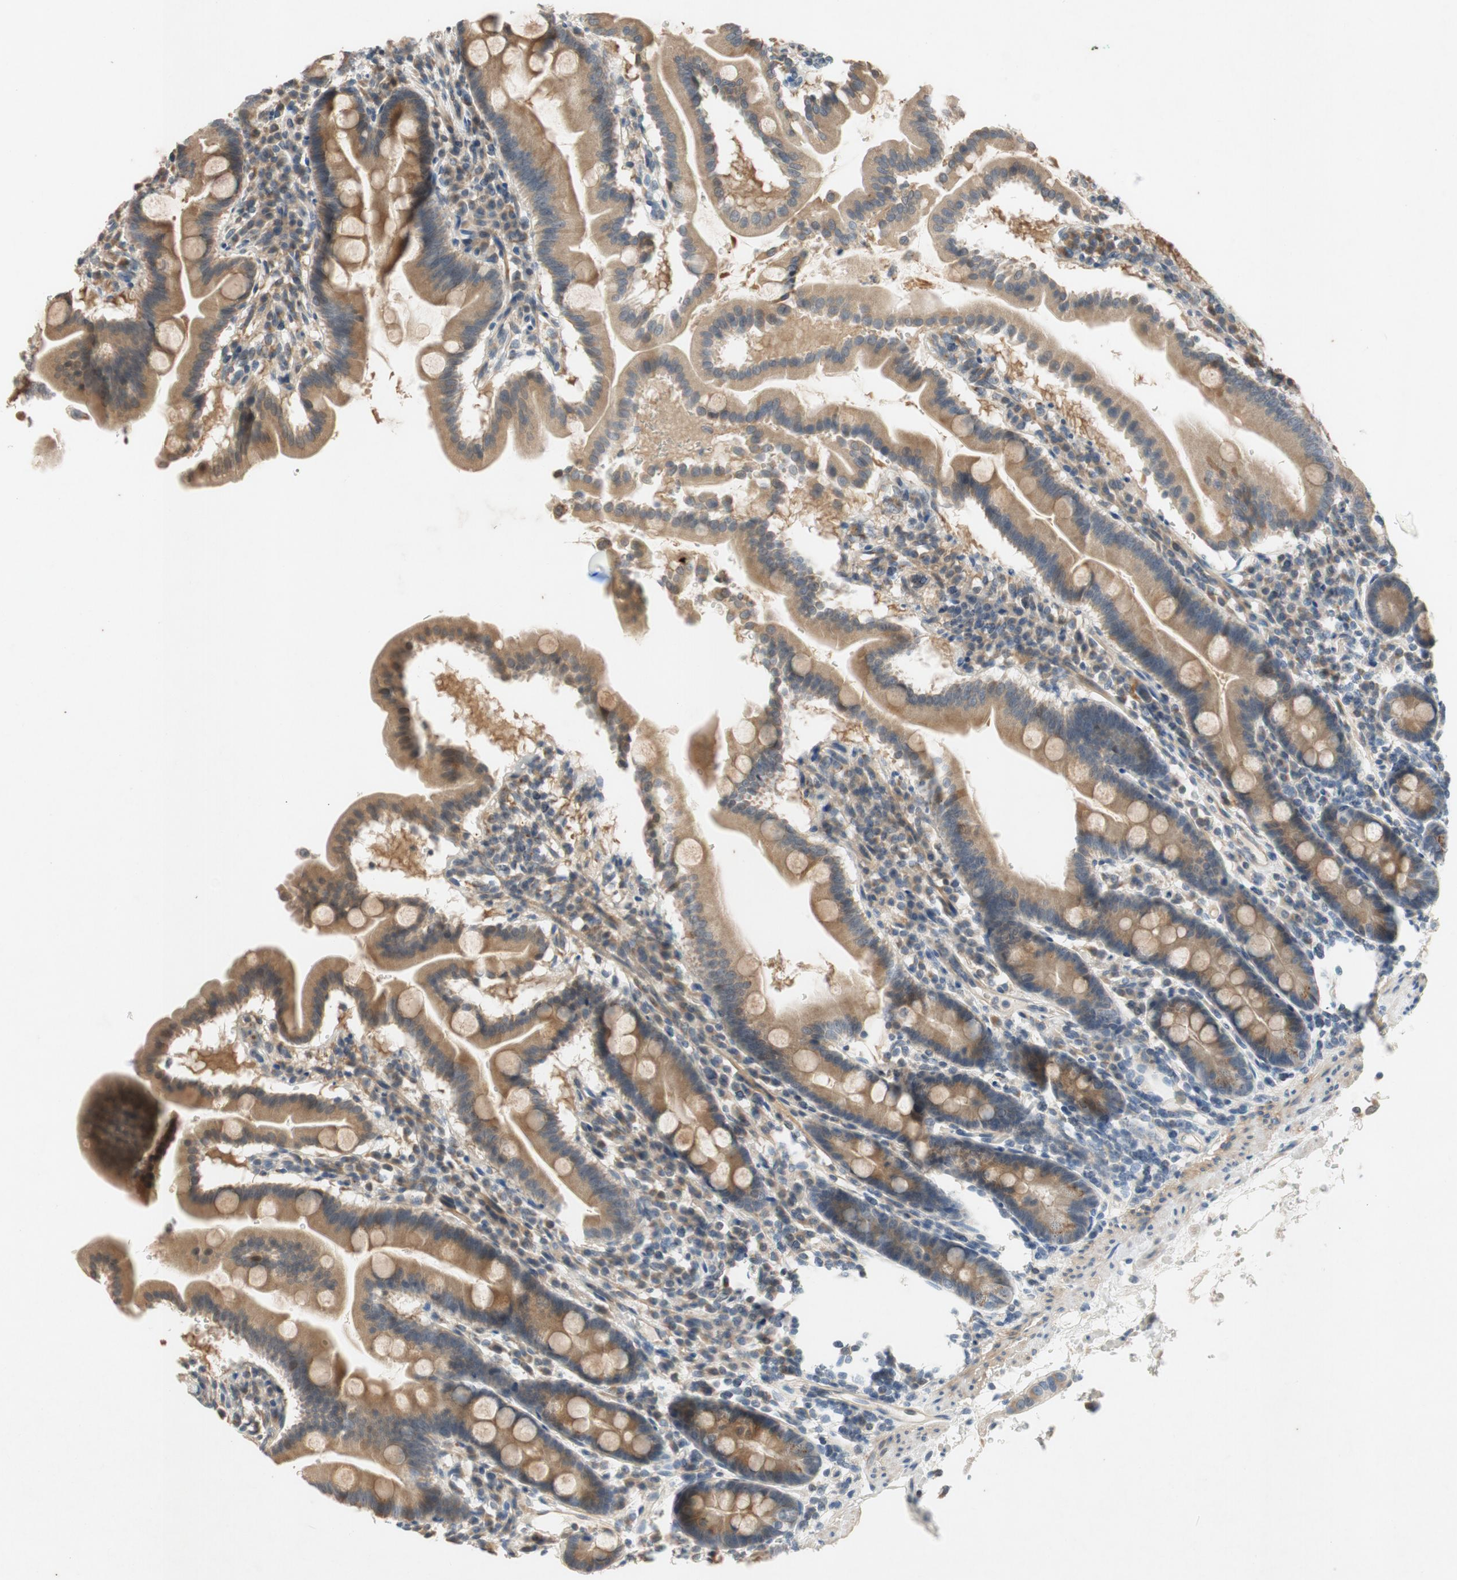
{"staining": {"intensity": "moderate", "quantity": ">75%", "location": "cytoplasmic/membranous"}, "tissue": "duodenum", "cell_type": "Glandular cells", "image_type": "normal", "snomed": [{"axis": "morphology", "description": "Normal tissue, NOS"}, {"axis": "topography", "description": "Duodenum"}], "caption": "Immunohistochemistry micrograph of normal duodenum: duodenum stained using IHC displays medium levels of moderate protein expression localized specifically in the cytoplasmic/membranous of glandular cells, appearing as a cytoplasmic/membranous brown color.", "gene": "ATP2C1", "patient": {"sex": "male", "age": 50}}